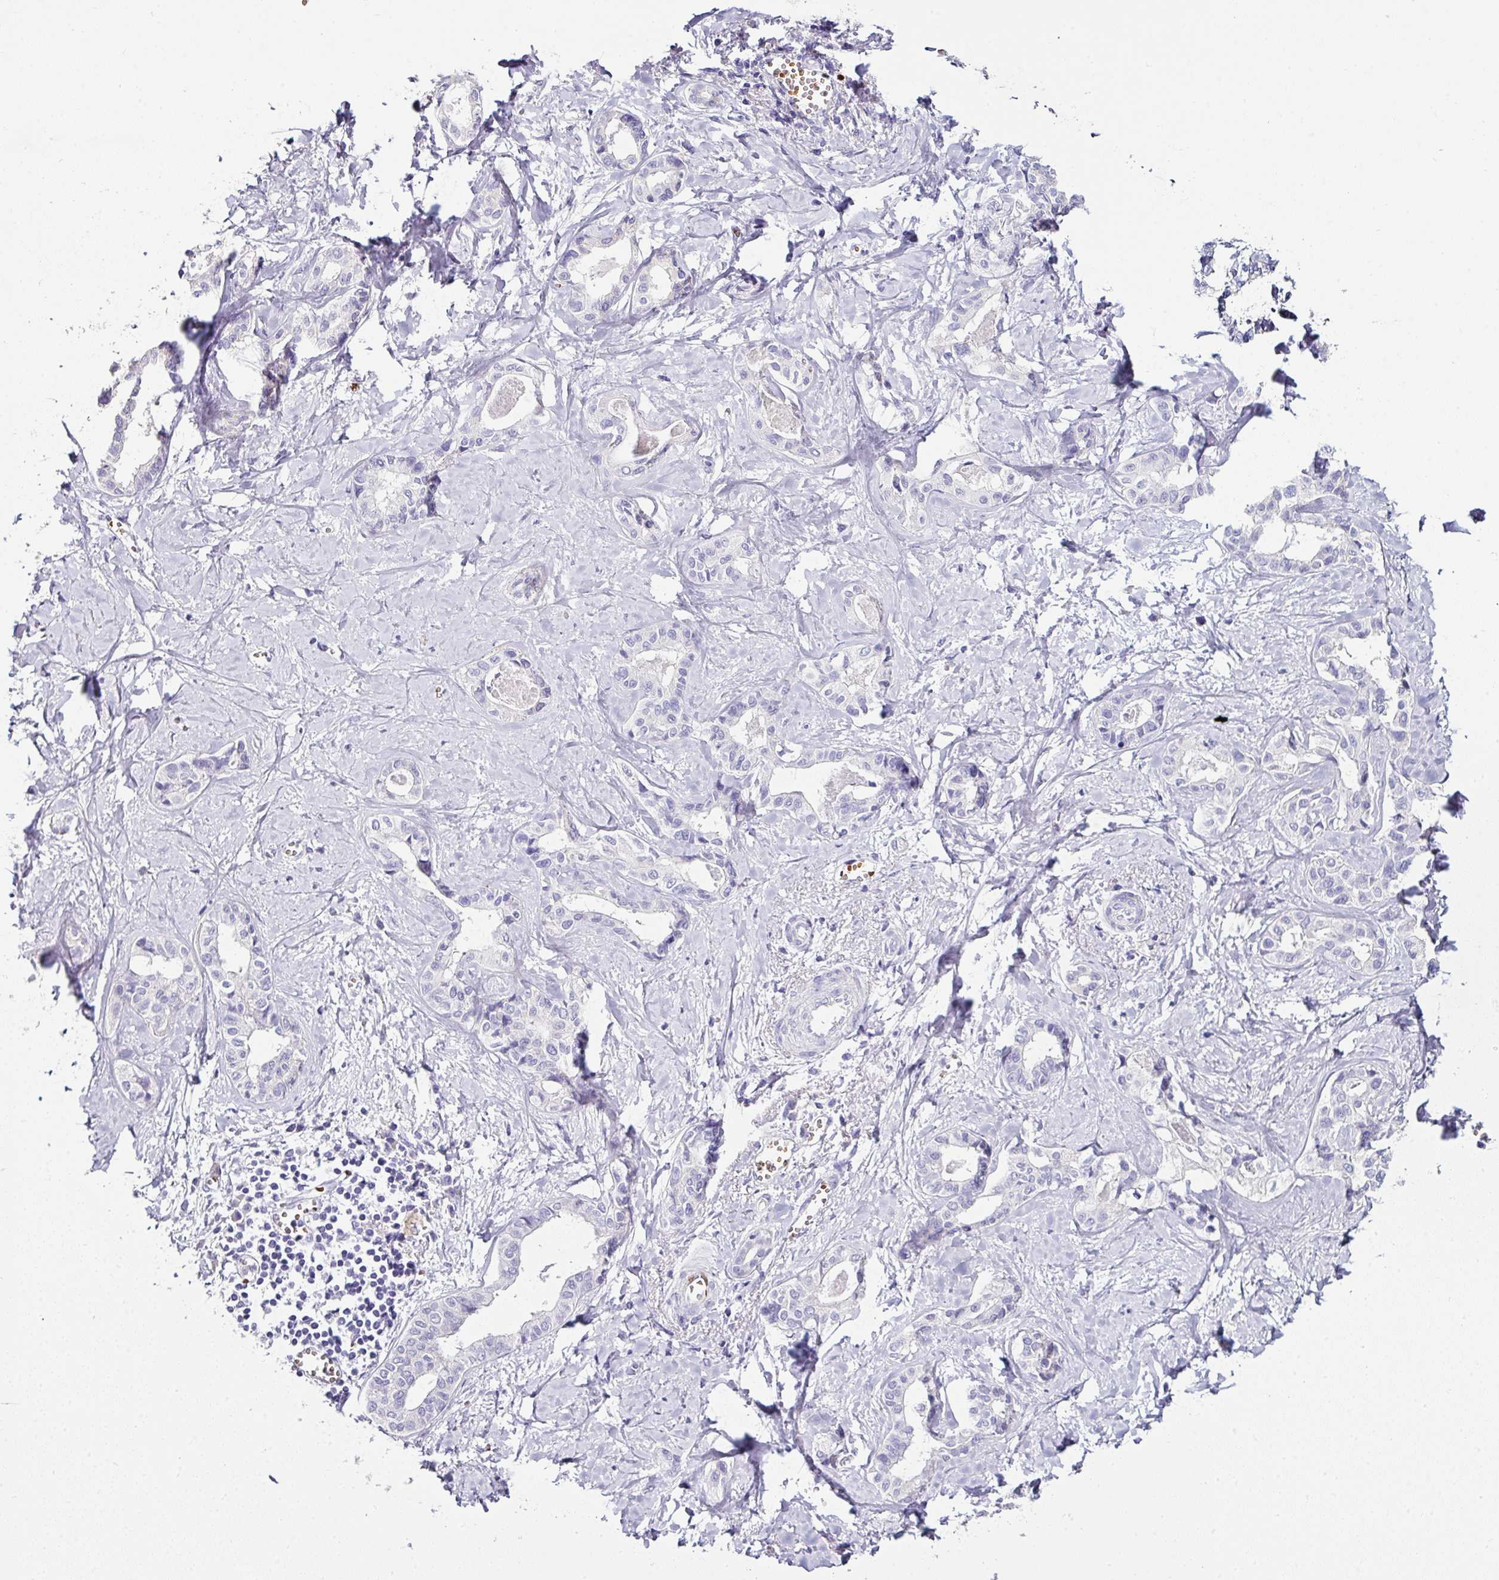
{"staining": {"intensity": "negative", "quantity": "none", "location": "none"}, "tissue": "liver cancer", "cell_type": "Tumor cells", "image_type": "cancer", "snomed": [{"axis": "morphology", "description": "Cholangiocarcinoma"}, {"axis": "topography", "description": "Liver"}], "caption": "Liver cancer stained for a protein using immunohistochemistry (IHC) shows no positivity tumor cells.", "gene": "NAPSA", "patient": {"sex": "female", "age": 77}}